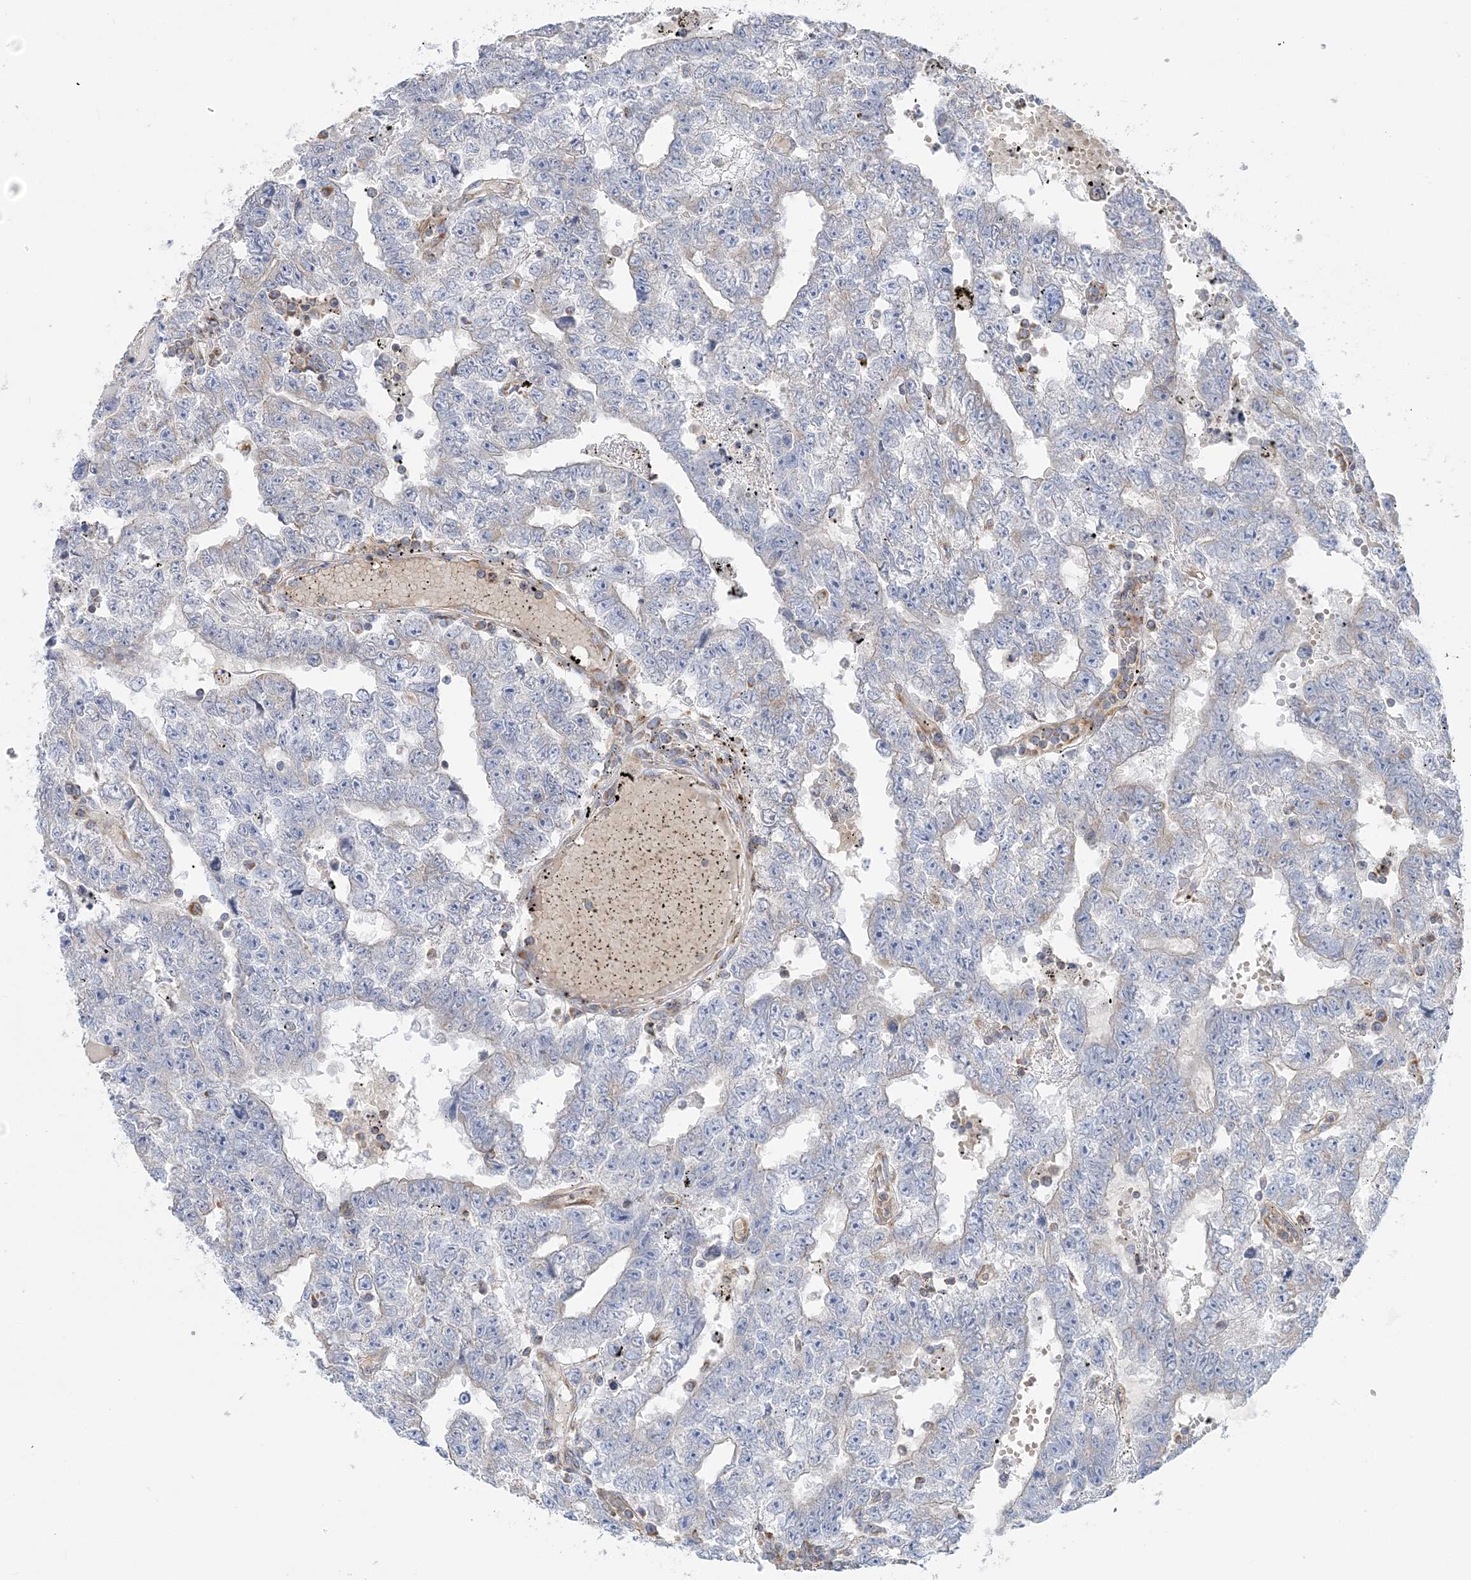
{"staining": {"intensity": "negative", "quantity": "none", "location": "none"}, "tissue": "testis cancer", "cell_type": "Tumor cells", "image_type": "cancer", "snomed": [{"axis": "morphology", "description": "Carcinoma, Embryonal, NOS"}, {"axis": "topography", "description": "Testis"}], "caption": "The histopathology image shows no staining of tumor cells in testis embryonal carcinoma.", "gene": "FAM114A2", "patient": {"sex": "male", "age": 25}}